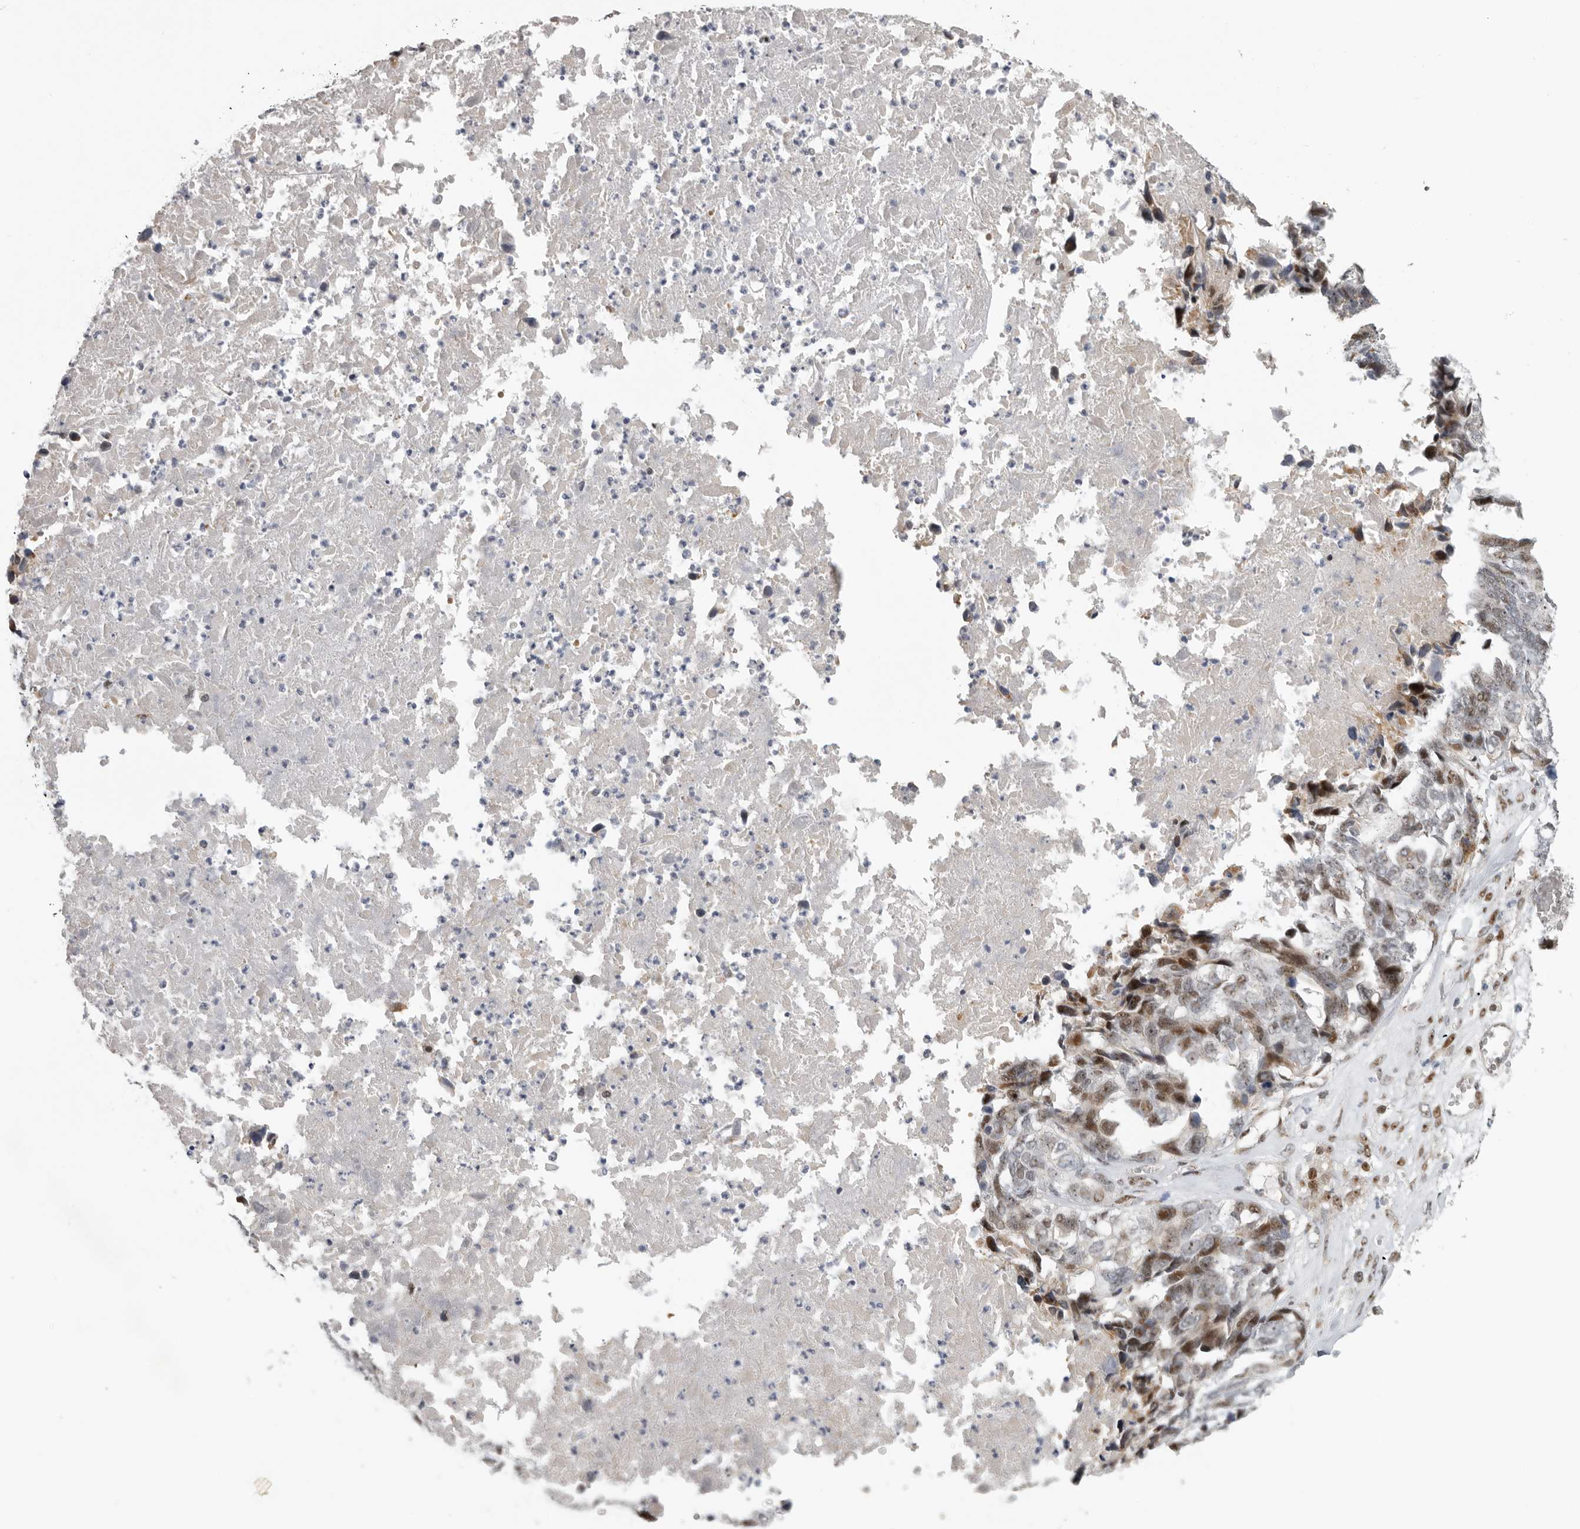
{"staining": {"intensity": "moderate", "quantity": "<25%", "location": "nuclear"}, "tissue": "ovarian cancer", "cell_type": "Tumor cells", "image_type": "cancer", "snomed": [{"axis": "morphology", "description": "Cystadenocarcinoma, serous, NOS"}, {"axis": "topography", "description": "Ovary"}], "caption": "Immunohistochemical staining of human serous cystadenocarcinoma (ovarian) displays low levels of moderate nuclear expression in about <25% of tumor cells.", "gene": "PCMTD1", "patient": {"sex": "female", "age": 79}}